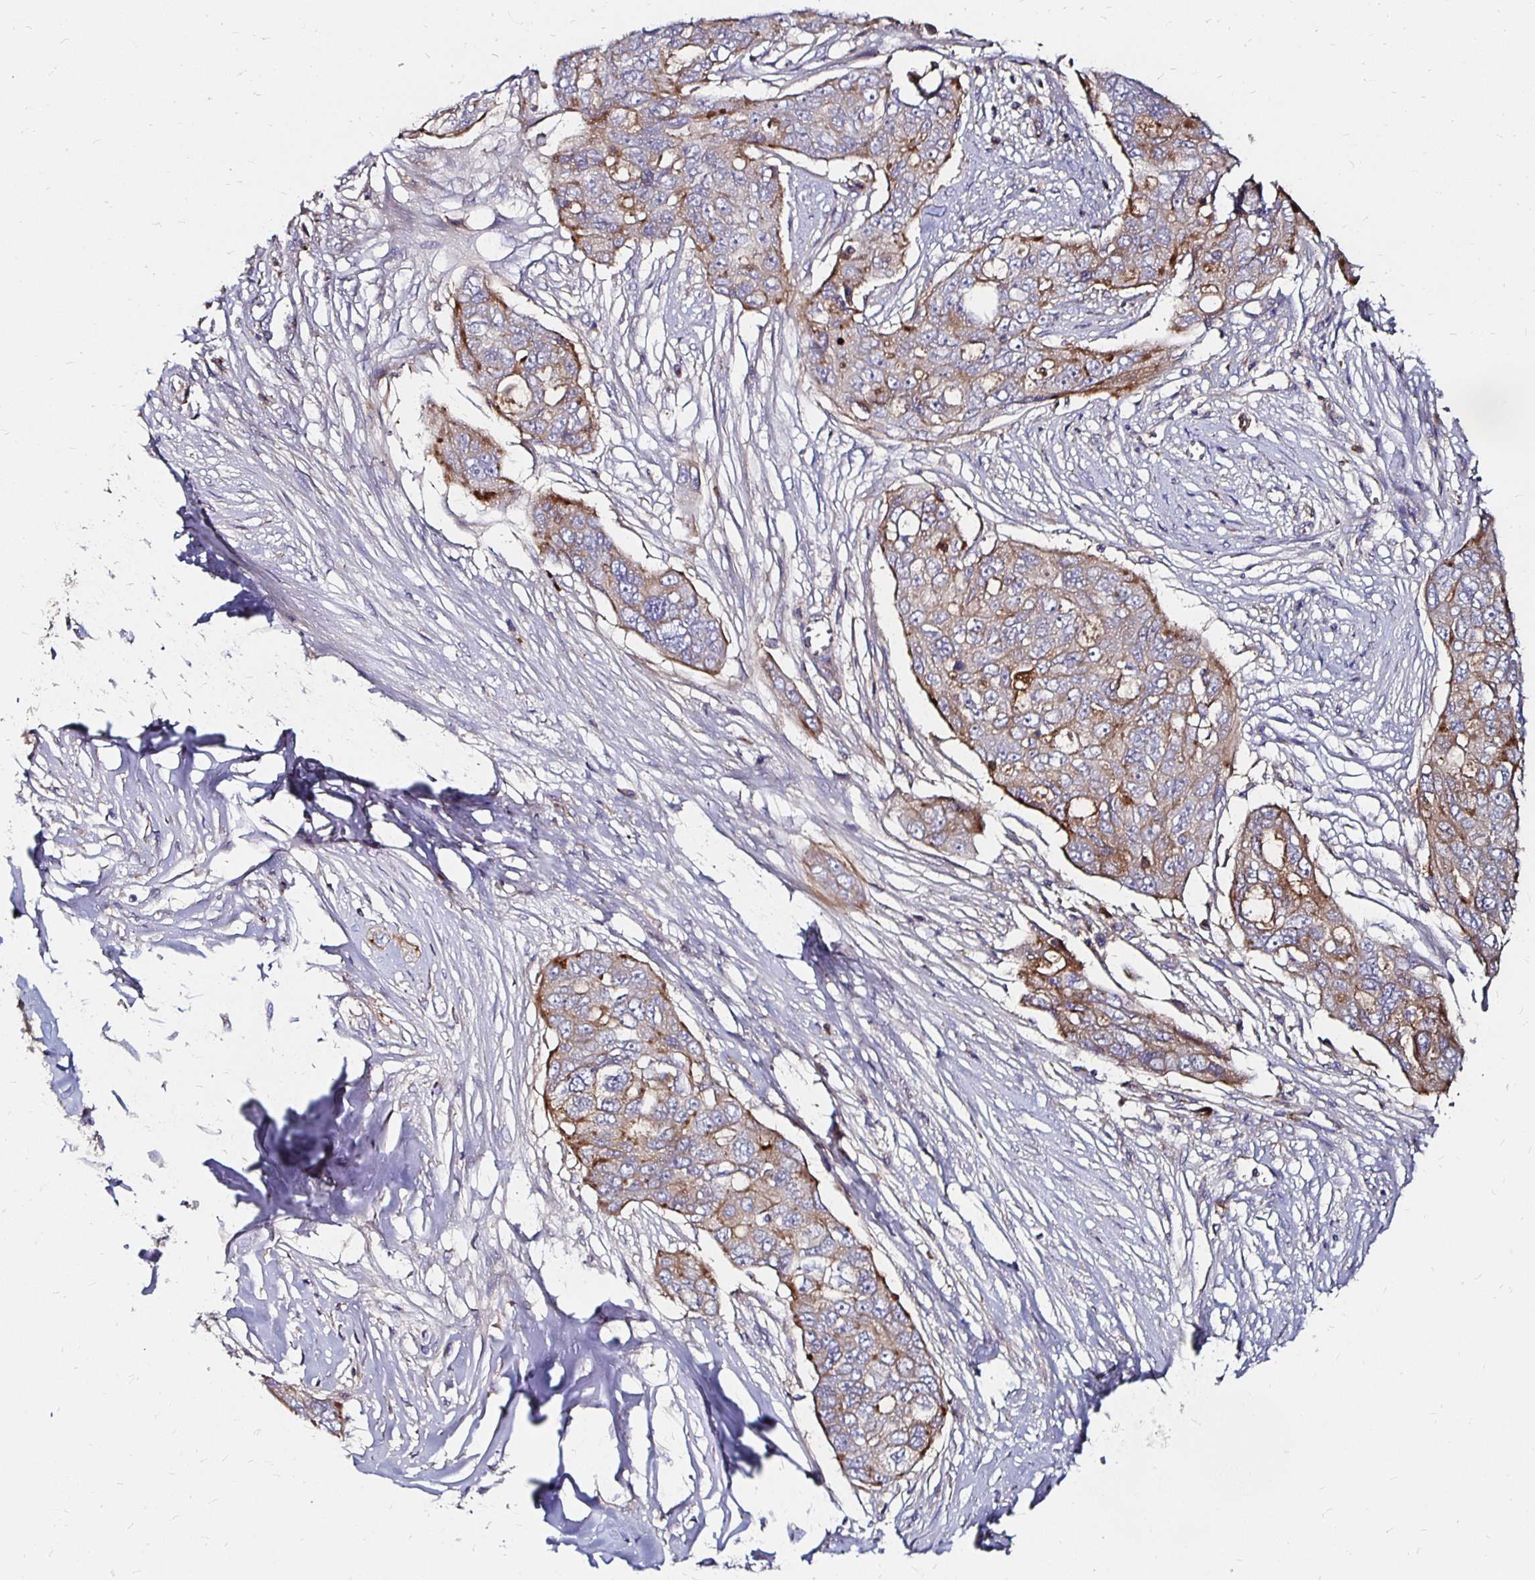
{"staining": {"intensity": "moderate", "quantity": ">75%", "location": "cytoplasmic/membranous"}, "tissue": "ovarian cancer", "cell_type": "Tumor cells", "image_type": "cancer", "snomed": [{"axis": "morphology", "description": "Carcinoma, endometroid"}, {"axis": "topography", "description": "Ovary"}], "caption": "Tumor cells display medium levels of moderate cytoplasmic/membranous staining in approximately >75% of cells in ovarian cancer (endometroid carcinoma). The protein is shown in brown color, while the nuclei are stained blue.", "gene": "NCSTN", "patient": {"sex": "female", "age": 70}}